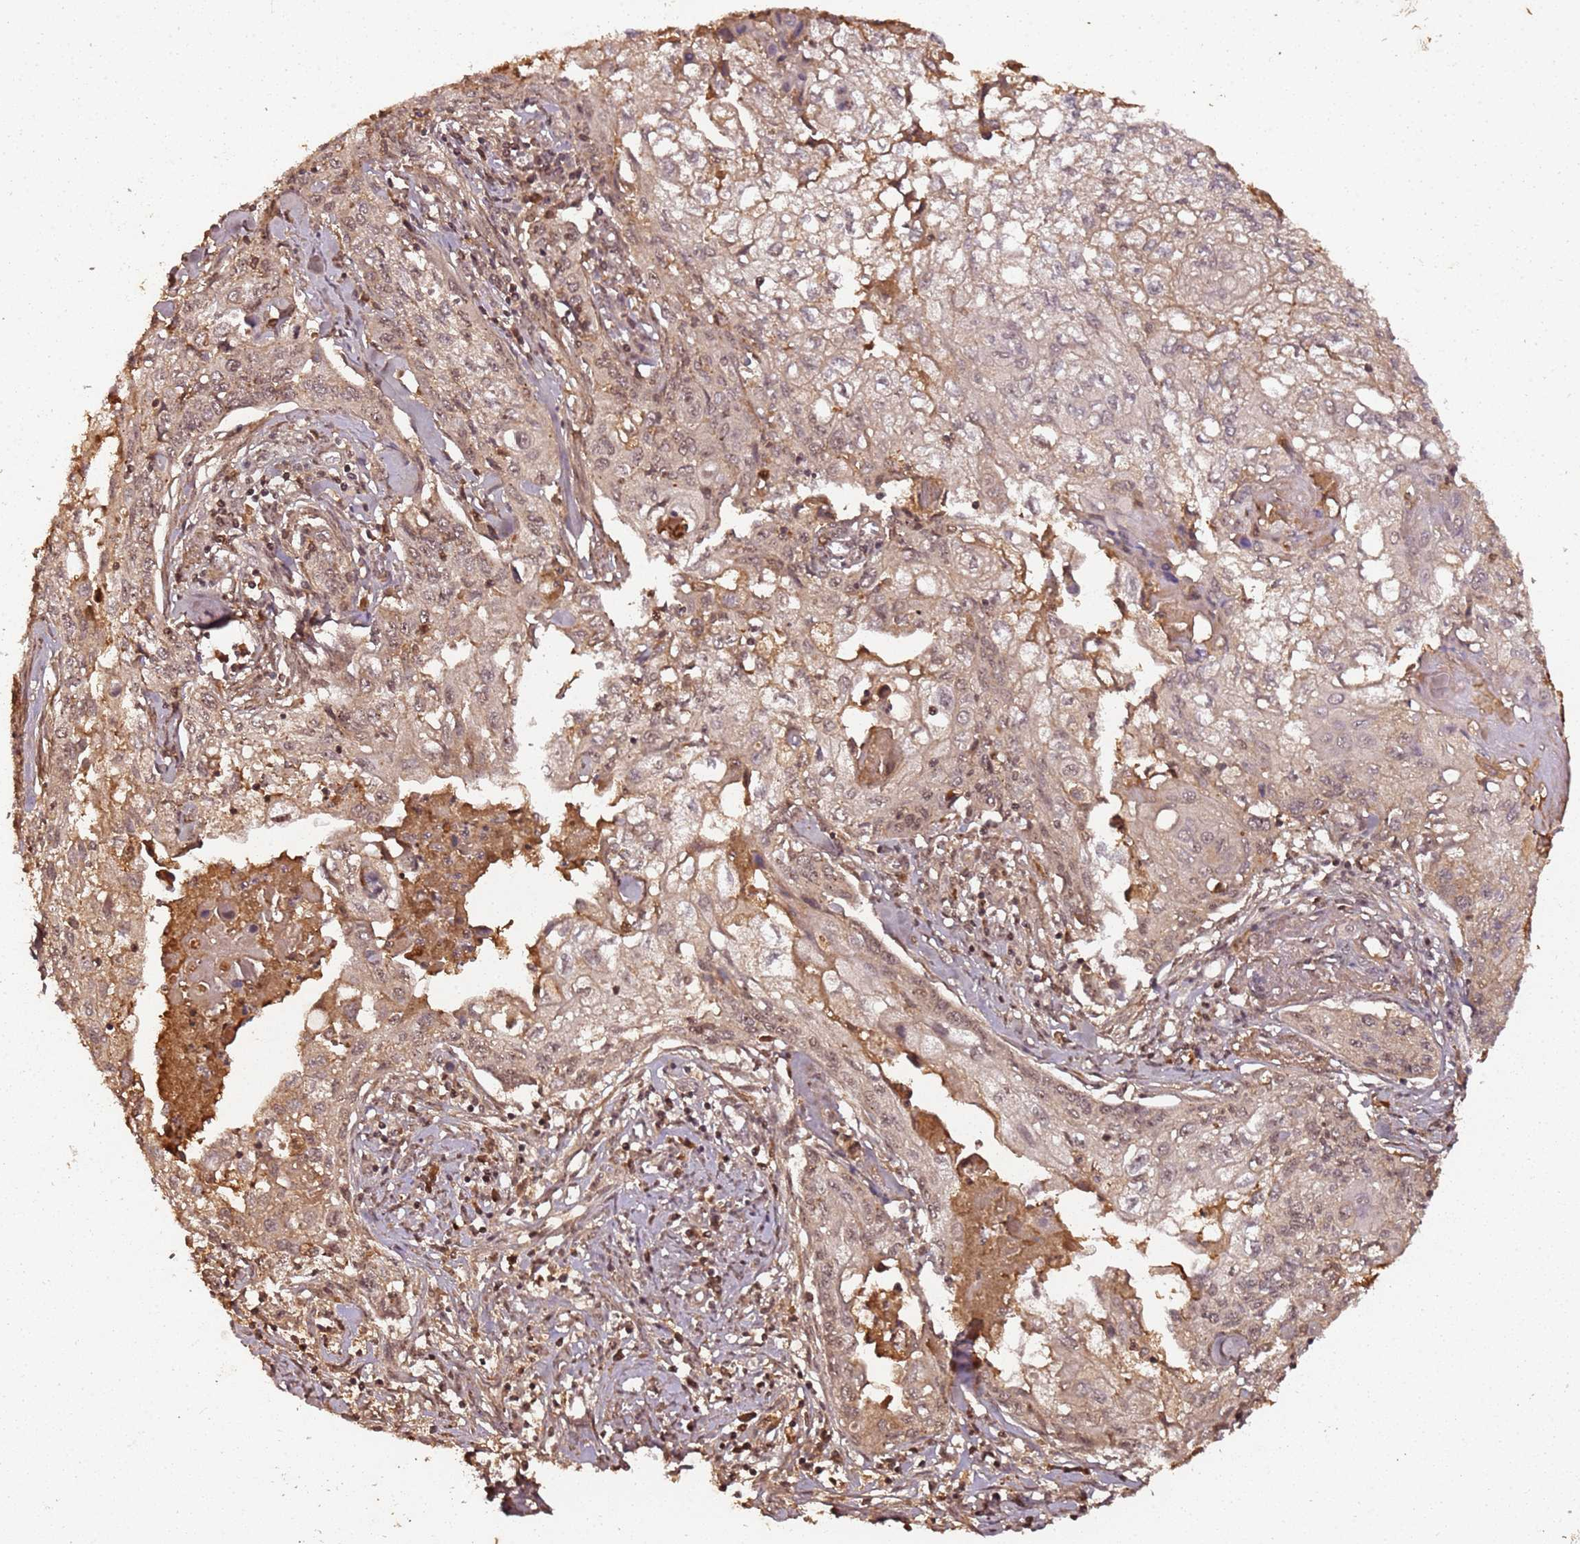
{"staining": {"intensity": "moderate", "quantity": "<25%", "location": "cytoplasmic/membranous,nuclear"}, "tissue": "cervical cancer", "cell_type": "Tumor cells", "image_type": "cancer", "snomed": [{"axis": "morphology", "description": "Squamous cell carcinoma, NOS"}, {"axis": "topography", "description": "Cervix"}], "caption": "The micrograph exhibits staining of cervical cancer, revealing moderate cytoplasmic/membranous and nuclear protein positivity (brown color) within tumor cells.", "gene": "COL1A2", "patient": {"sex": "female", "age": 67}}